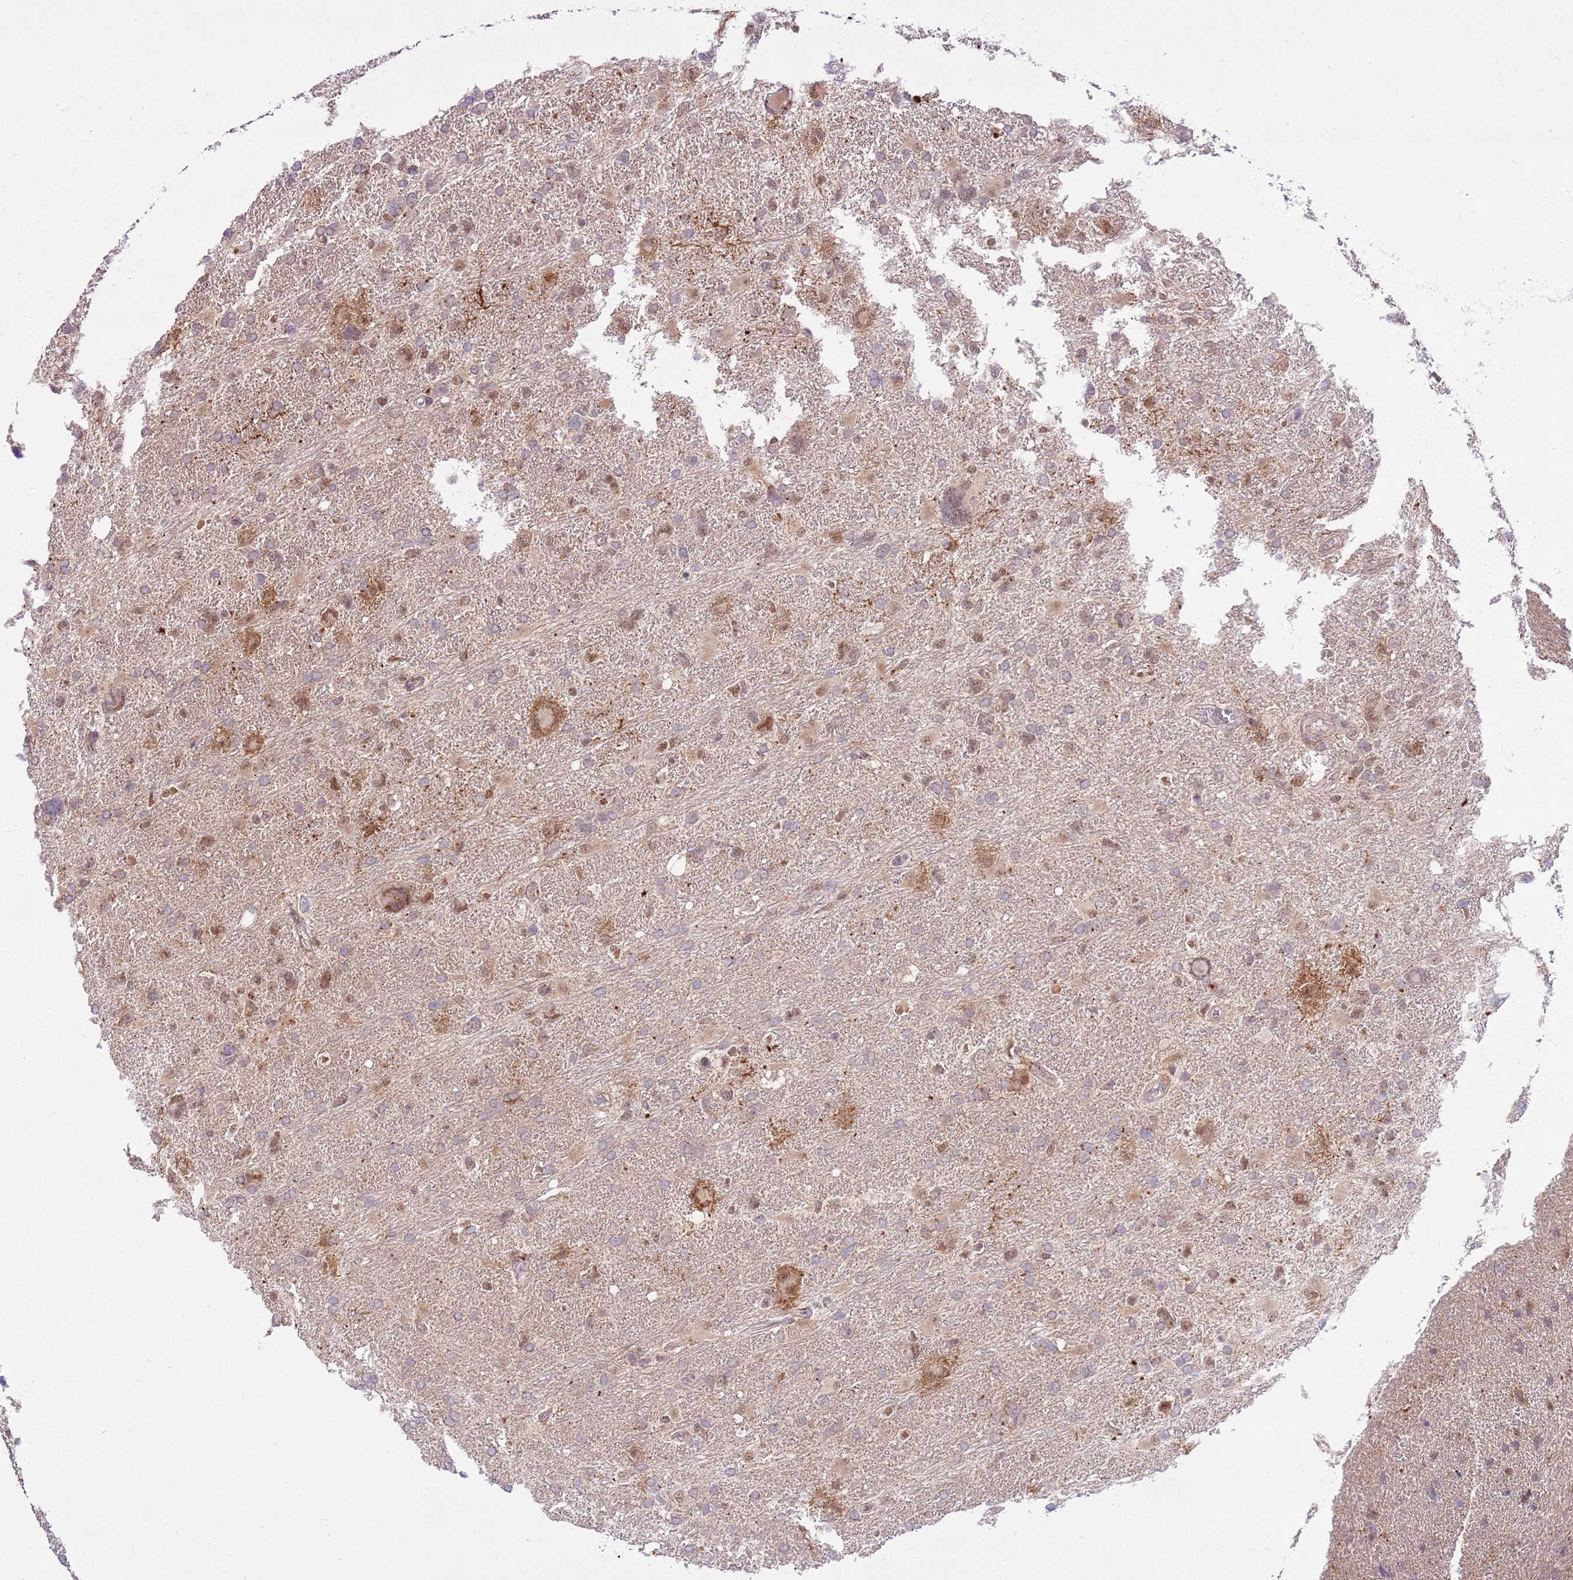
{"staining": {"intensity": "moderate", "quantity": "<25%", "location": "cytoplasmic/membranous,nuclear"}, "tissue": "glioma", "cell_type": "Tumor cells", "image_type": "cancer", "snomed": [{"axis": "morphology", "description": "Glioma, malignant, High grade"}, {"axis": "topography", "description": "Brain"}], "caption": "Malignant glioma (high-grade) was stained to show a protein in brown. There is low levels of moderate cytoplasmic/membranous and nuclear staining in about <25% of tumor cells.", "gene": "TRIM27", "patient": {"sex": "male", "age": 61}}